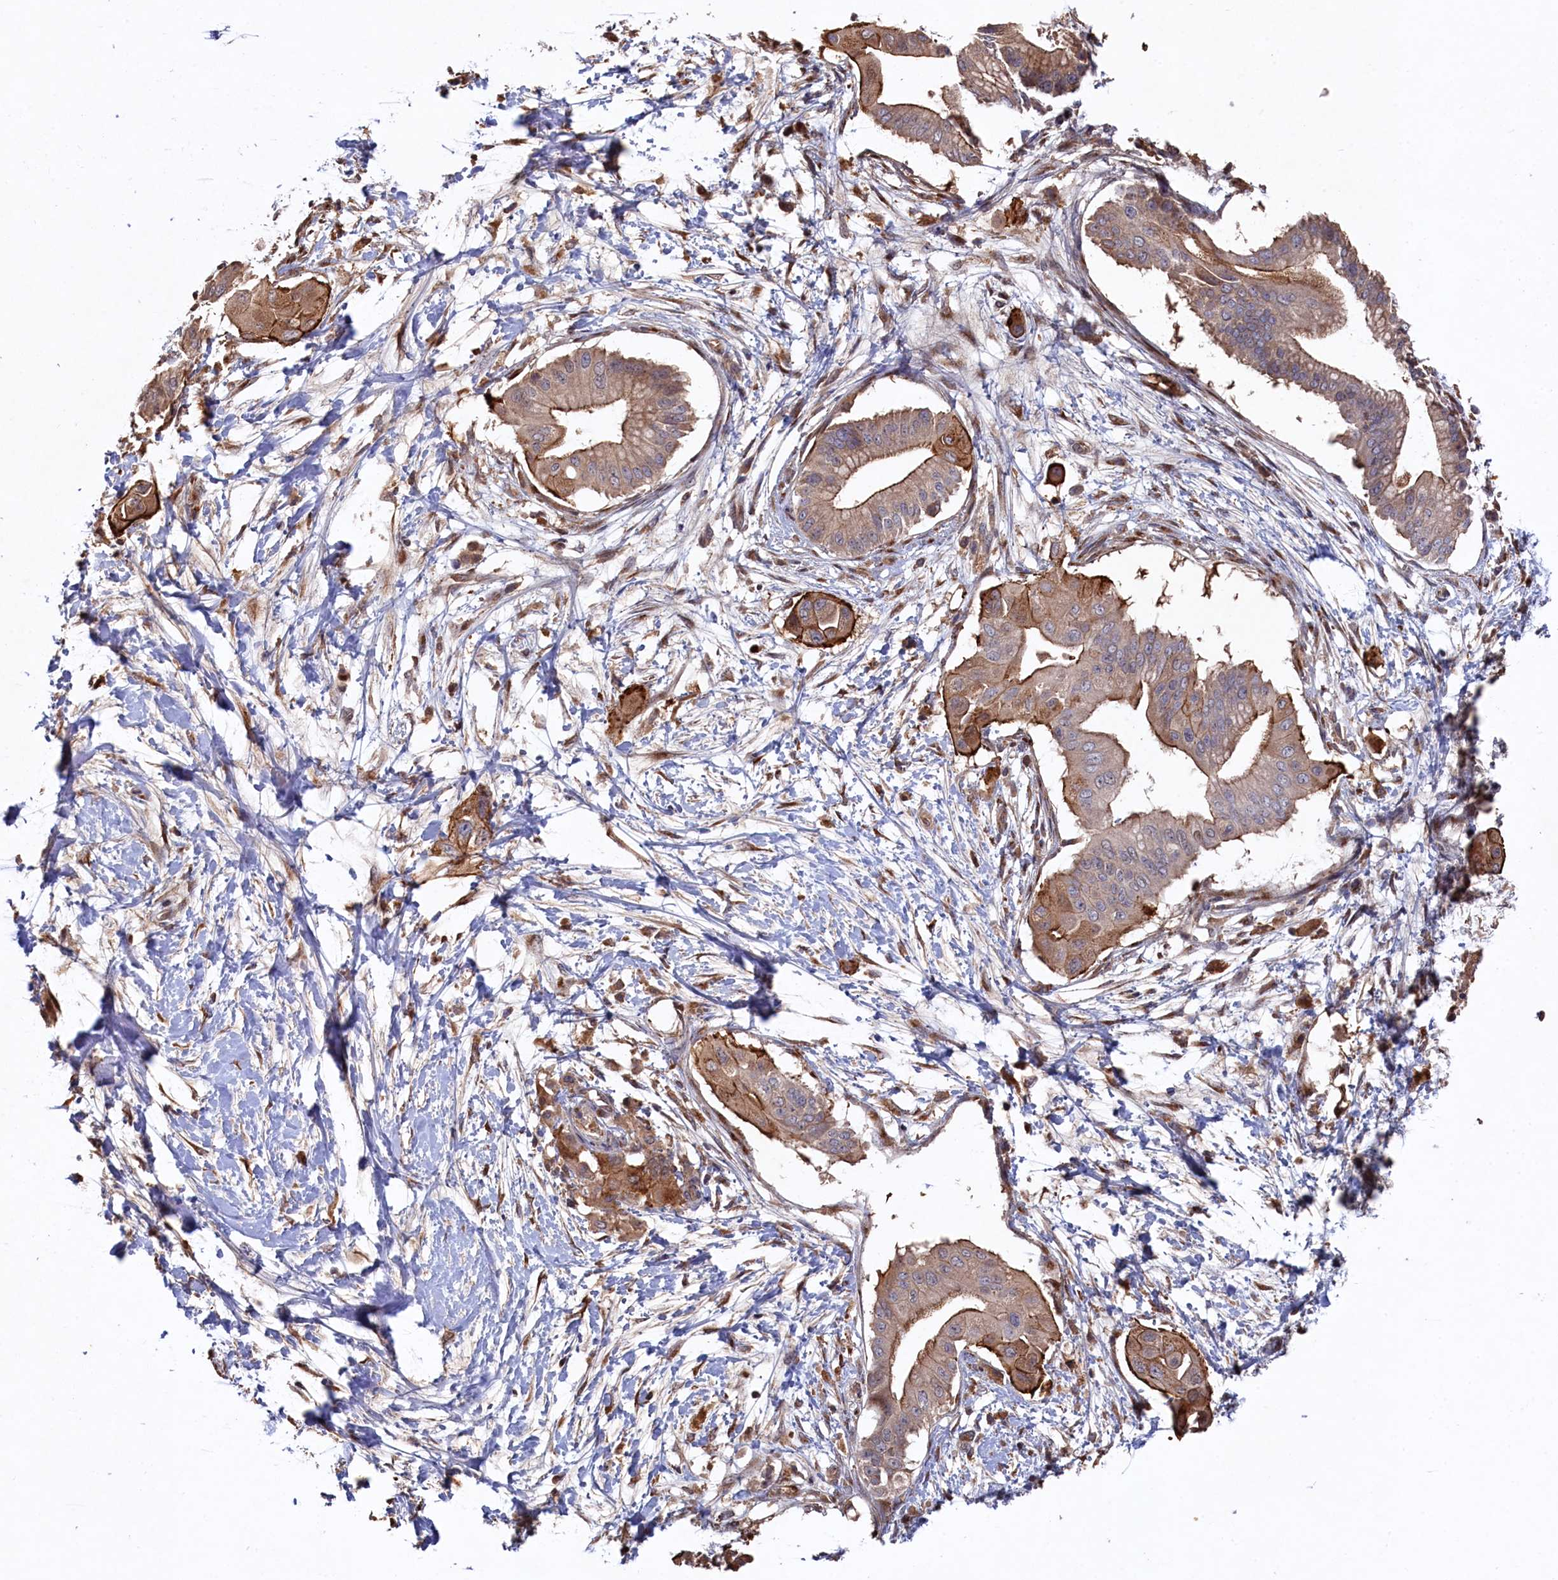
{"staining": {"intensity": "moderate", "quantity": "25%-75%", "location": "cytoplasmic/membranous"}, "tissue": "pancreatic cancer", "cell_type": "Tumor cells", "image_type": "cancer", "snomed": [{"axis": "morphology", "description": "Adenocarcinoma, NOS"}, {"axis": "topography", "description": "Pancreas"}], "caption": "Moderate cytoplasmic/membranous positivity for a protein is seen in about 25%-75% of tumor cells of pancreatic adenocarcinoma using IHC.", "gene": "NAA60", "patient": {"sex": "male", "age": 68}}